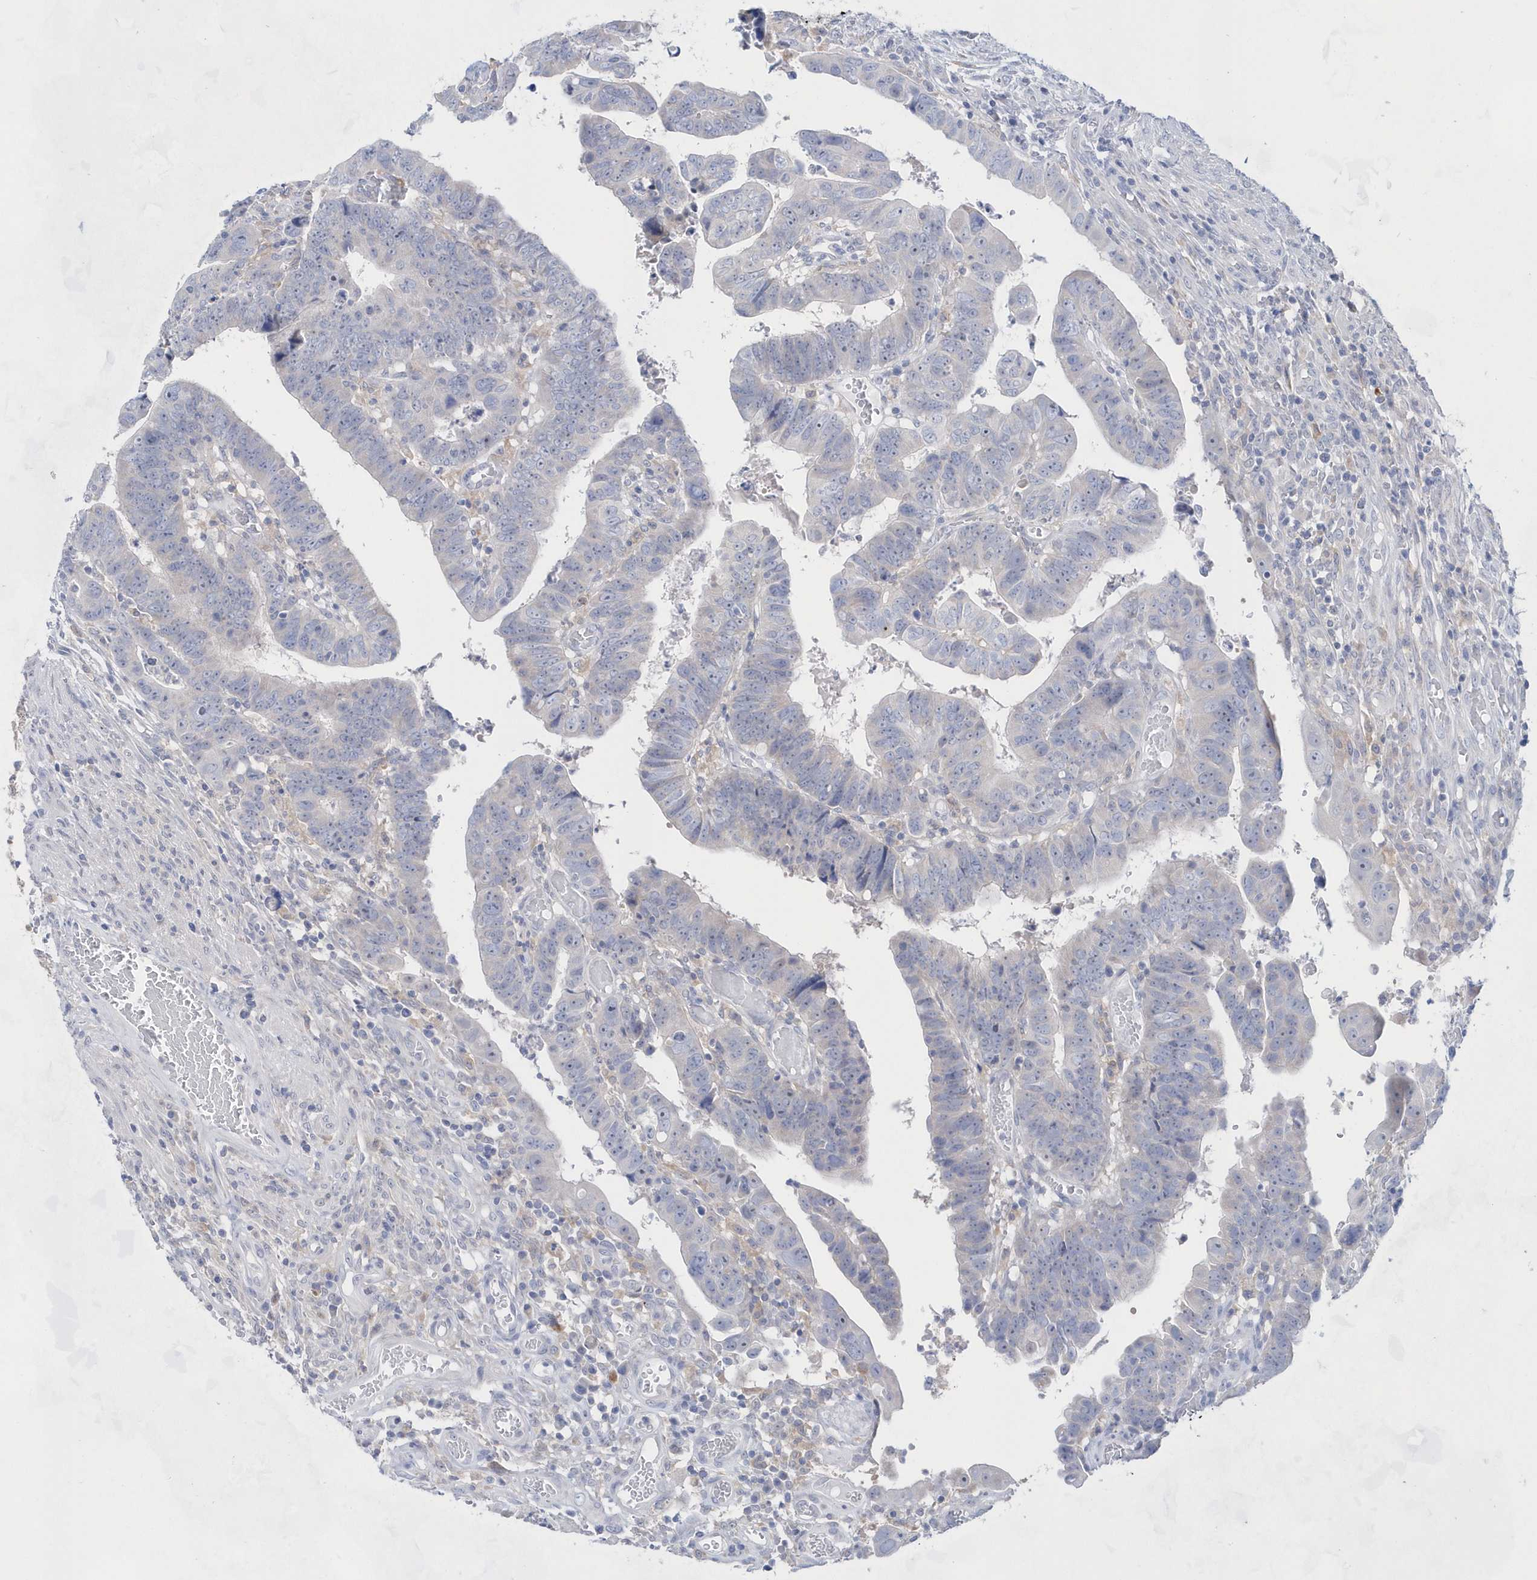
{"staining": {"intensity": "negative", "quantity": "none", "location": "none"}, "tissue": "colorectal cancer", "cell_type": "Tumor cells", "image_type": "cancer", "snomed": [{"axis": "morphology", "description": "Normal tissue, NOS"}, {"axis": "morphology", "description": "Adenocarcinoma, NOS"}, {"axis": "topography", "description": "Rectum"}], "caption": "IHC image of neoplastic tissue: adenocarcinoma (colorectal) stained with DAB (3,3'-diaminobenzidine) exhibits no significant protein positivity in tumor cells.", "gene": "BDH2", "patient": {"sex": "female", "age": 65}}